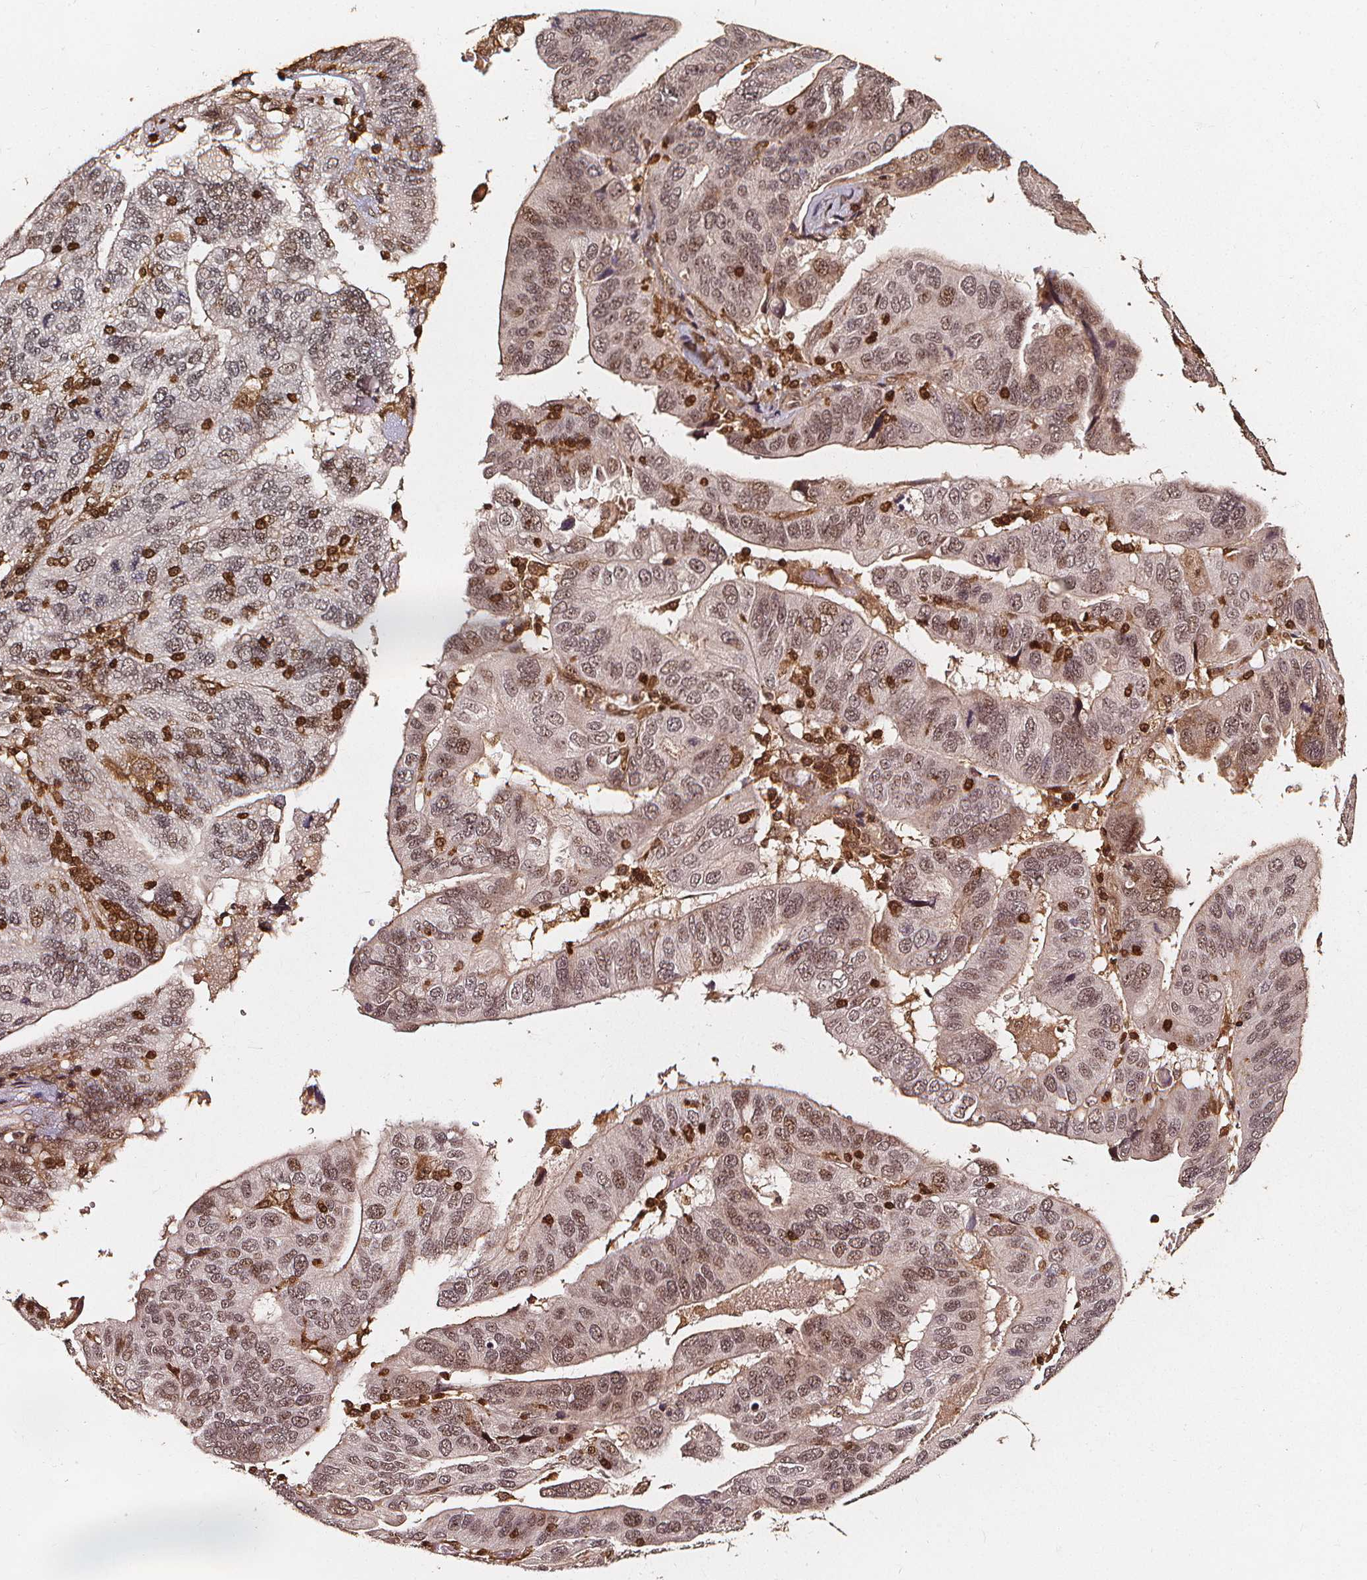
{"staining": {"intensity": "moderate", "quantity": "25%-75%", "location": "nuclear"}, "tissue": "ovarian cancer", "cell_type": "Tumor cells", "image_type": "cancer", "snomed": [{"axis": "morphology", "description": "Cystadenocarcinoma, serous, NOS"}, {"axis": "topography", "description": "Ovary"}], "caption": "Ovarian serous cystadenocarcinoma was stained to show a protein in brown. There is medium levels of moderate nuclear expression in approximately 25%-75% of tumor cells.", "gene": "EXOSC9", "patient": {"sex": "female", "age": 79}}